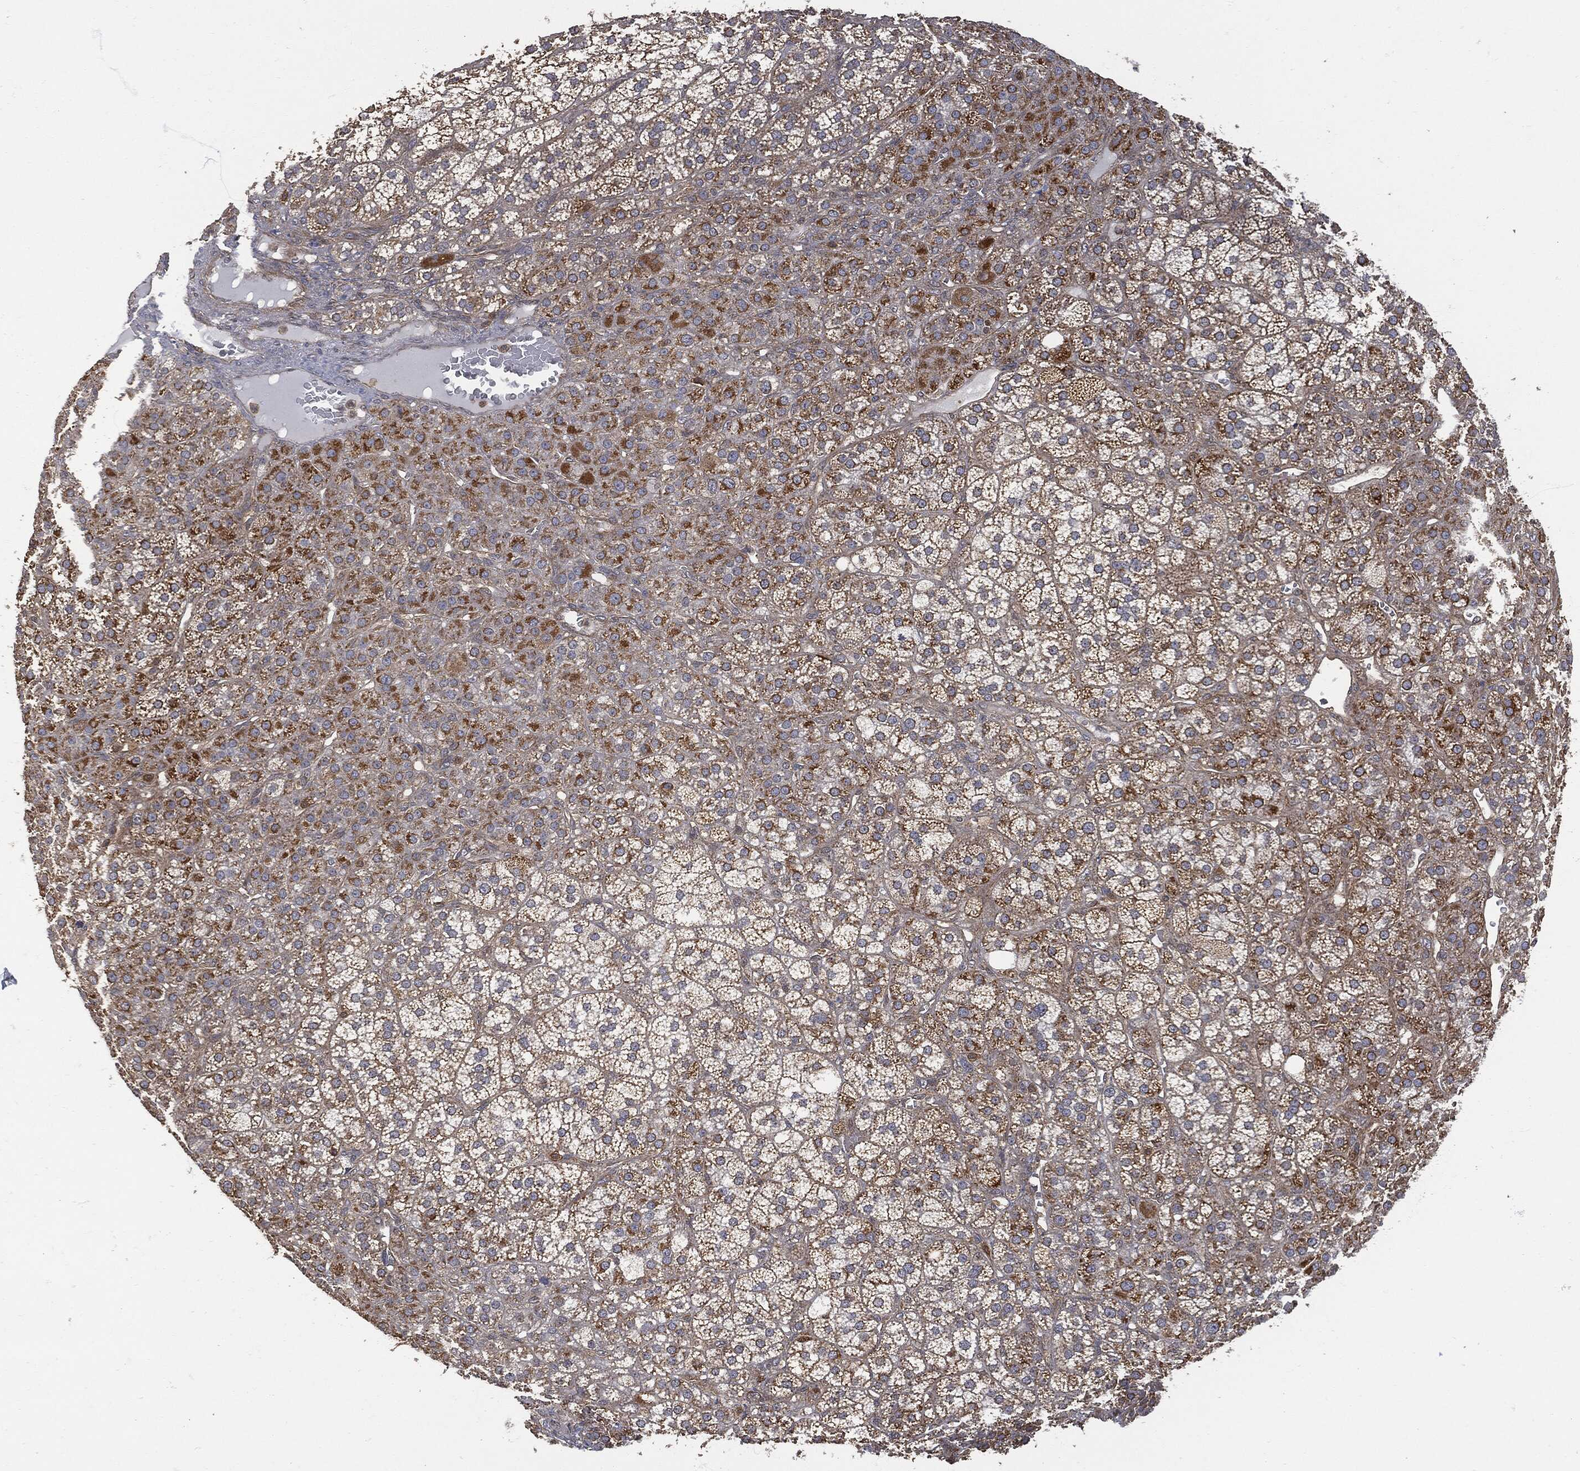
{"staining": {"intensity": "strong", "quantity": "<25%", "location": "cytoplasmic/membranous"}, "tissue": "adrenal gland", "cell_type": "Glandular cells", "image_type": "normal", "snomed": [{"axis": "morphology", "description": "Normal tissue, NOS"}, {"axis": "topography", "description": "Adrenal gland"}], "caption": "Immunohistochemical staining of unremarkable human adrenal gland shows strong cytoplasmic/membranous protein expression in approximately <25% of glandular cells.", "gene": "PSMB10", "patient": {"sex": "female", "age": 60}}